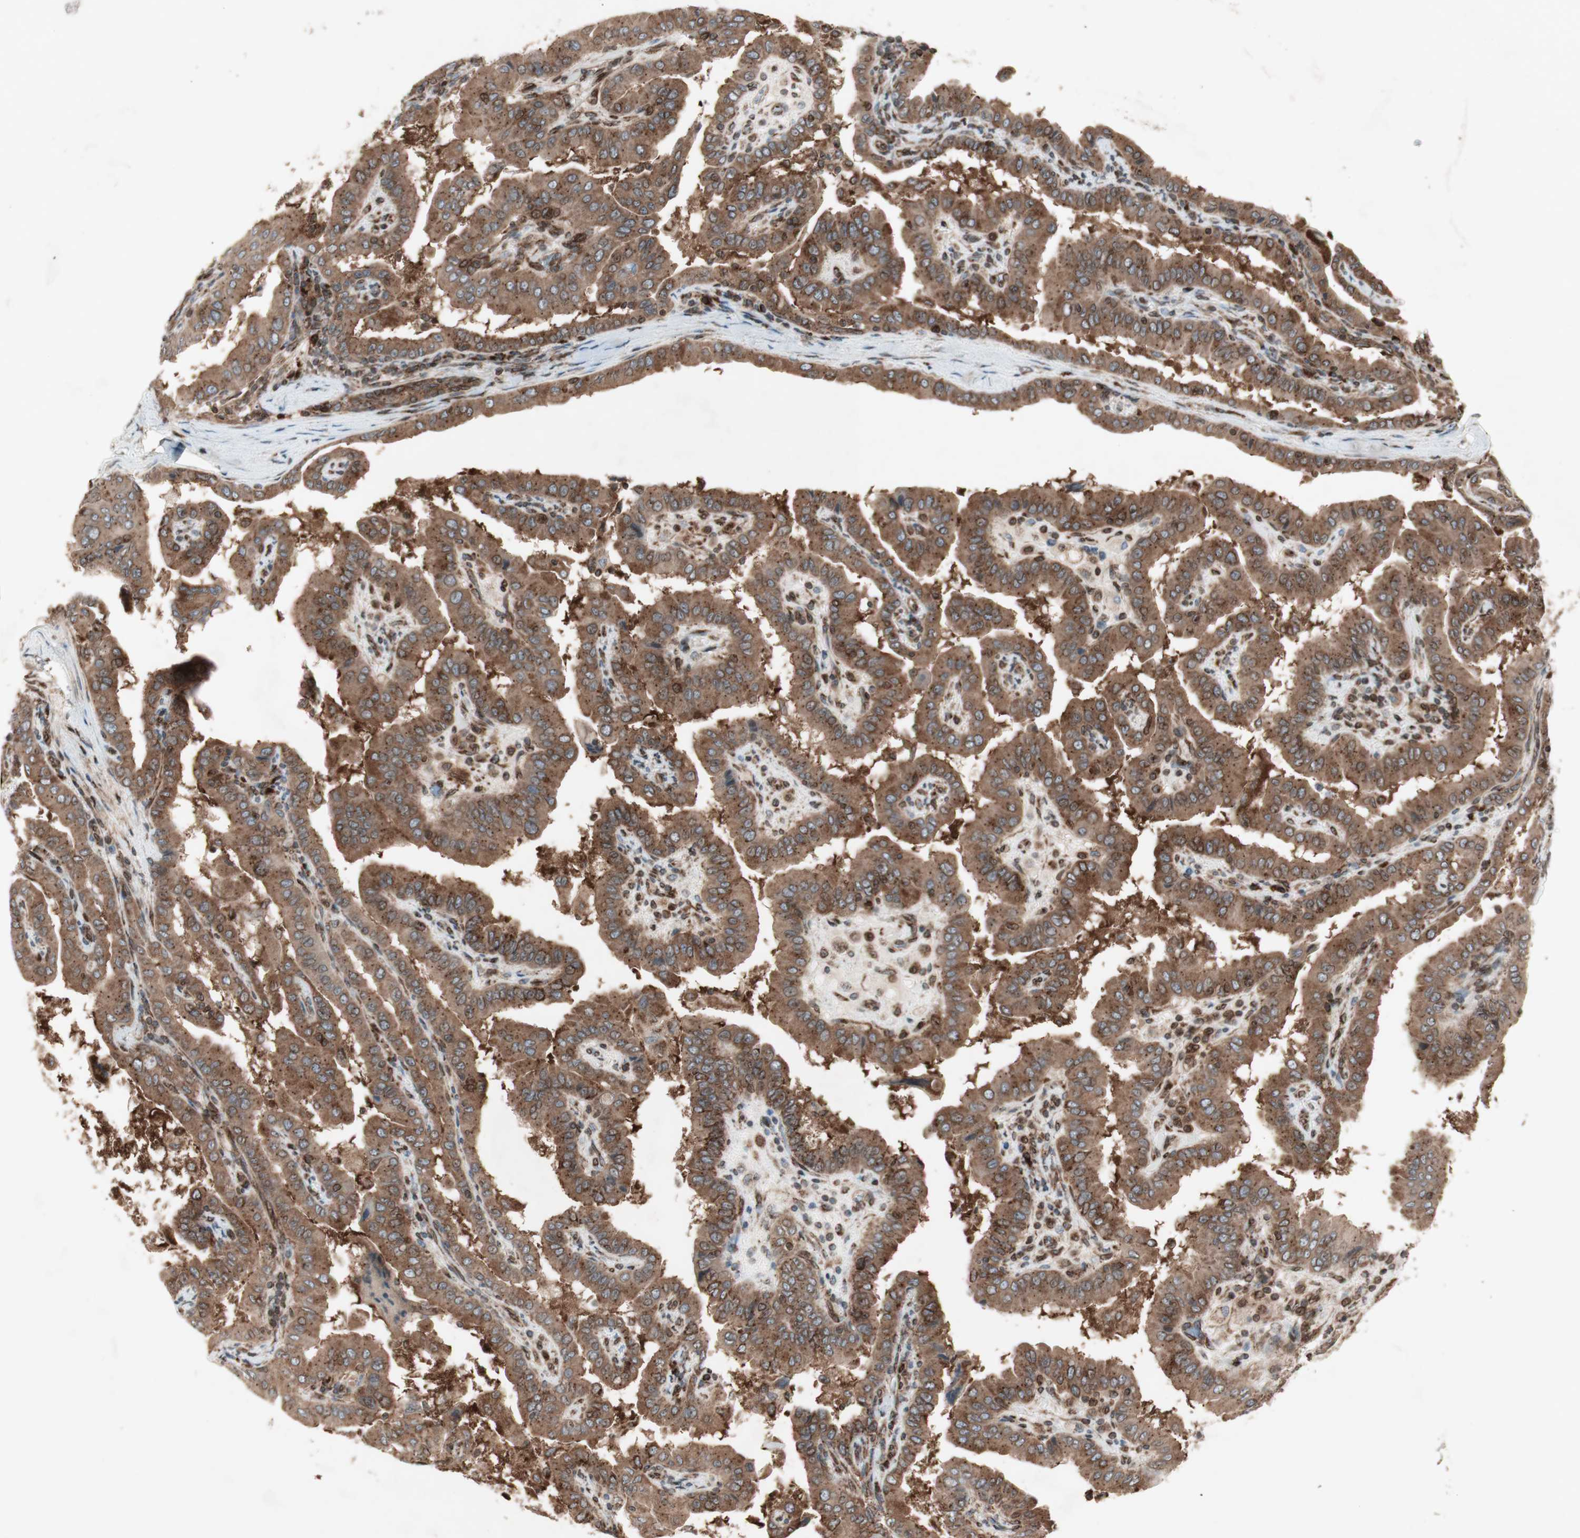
{"staining": {"intensity": "strong", "quantity": ">75%", "location": "cytoplasmic/membranous"}, "tissue": "thyroid cancer", "cell_type": "Tumor cells", "image_type": "cancer", "snomed": [{"axis": "morphology", "description": "Papillary adenocarcinoma, NOS"}, {"axis": "topography", "description": "Thyroid gland"}], "caption": "Protein analysis of papillary adenocarcinoma (thyroid) tissue demonstrates strong cytoplasmic/membranous staining in about >75% of tumor cells. Nuclei are stained in blue.", "gene": "NUP62", "patient": {"sex": "male", "age": 33}}